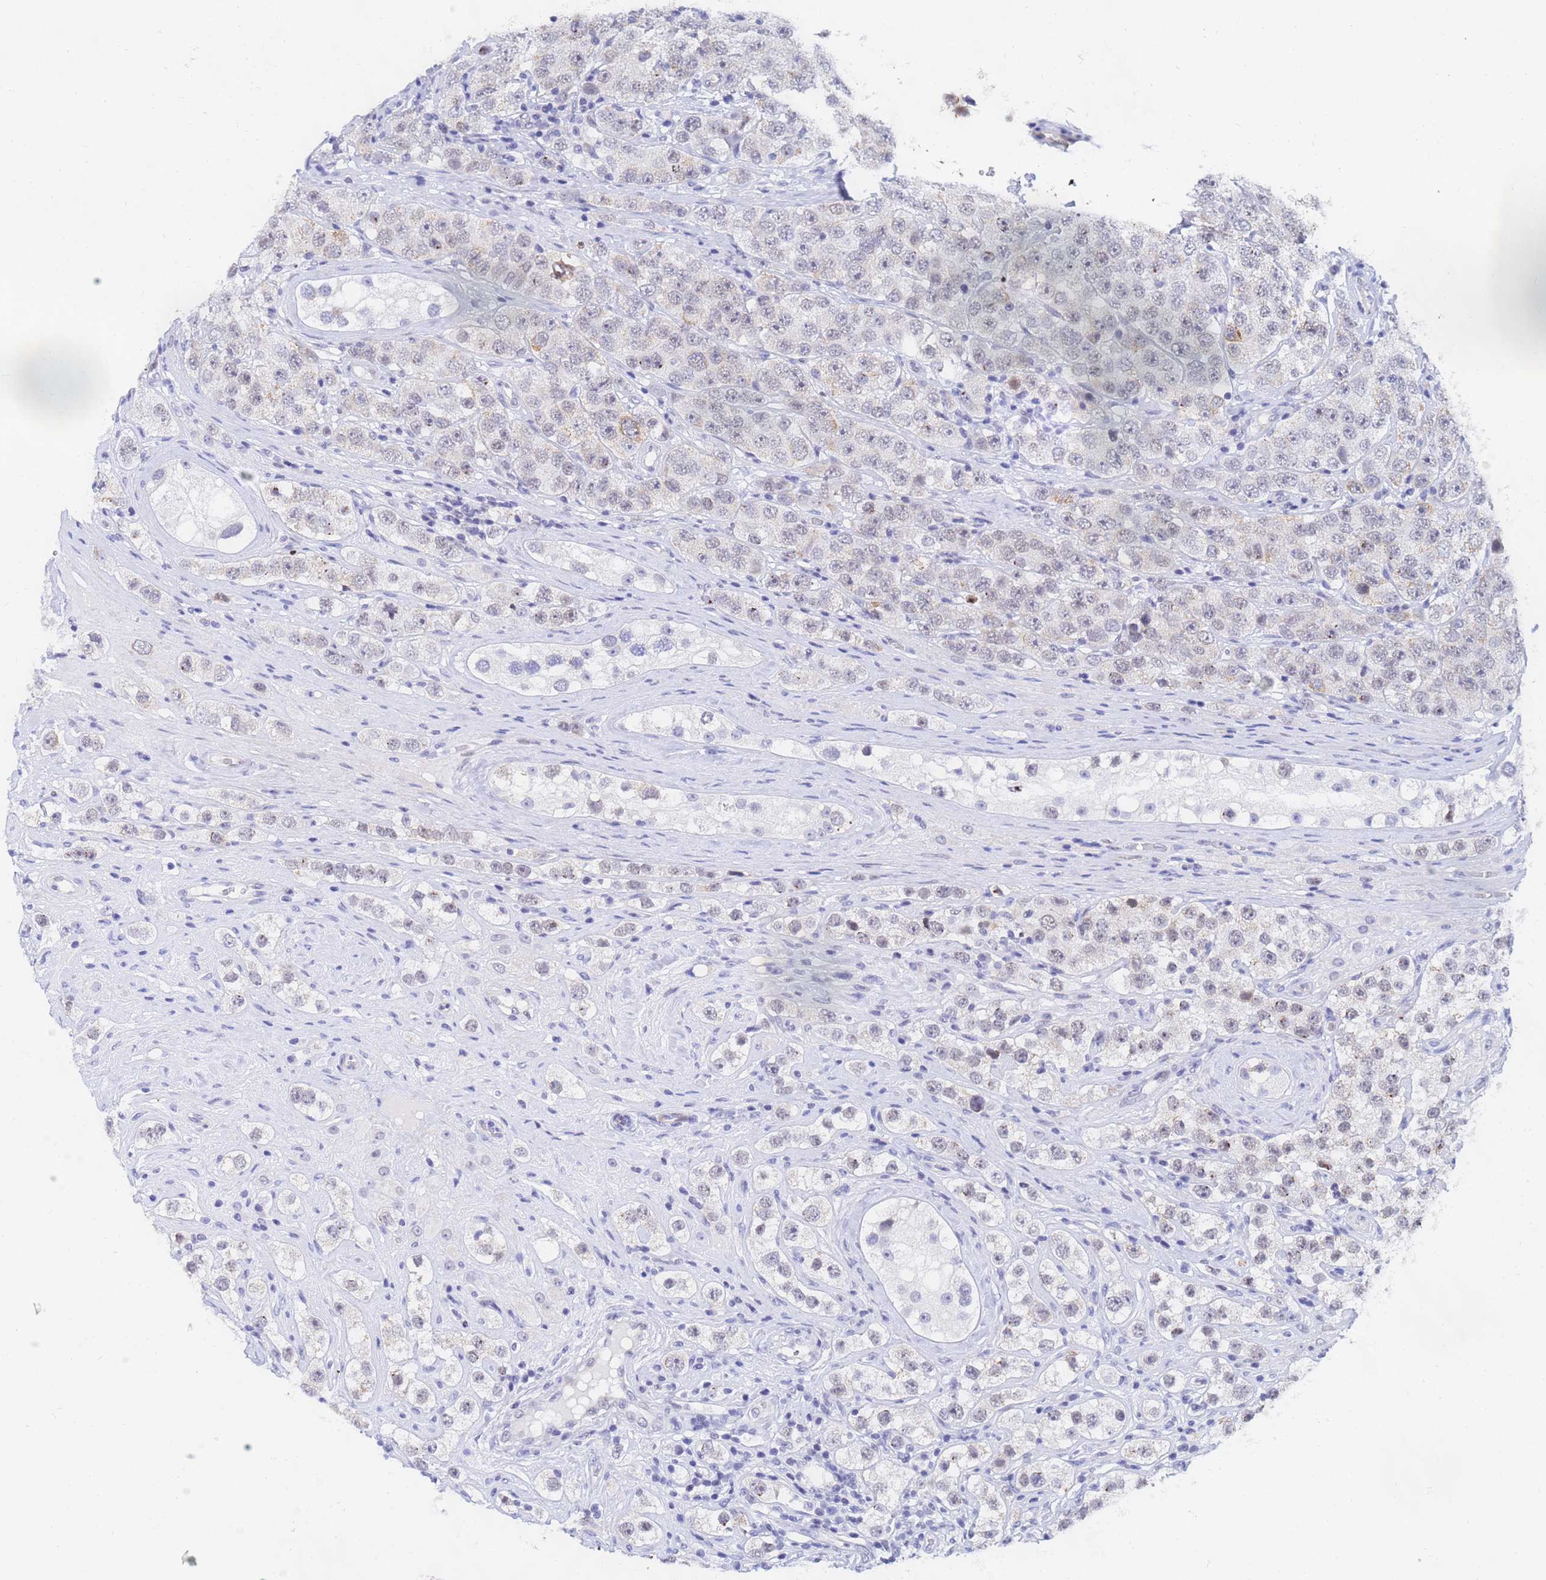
{"staining": {"intensity": "weak", "quantity": "<25%", "location": "cytoplasmic/membranous"}, "tissue": "testis cancer", "cell_type": "Tumor cells", "image_type": "cancer", "snomed": [{"axis": "morphology", "description": "Seminoma, NOS"}, {"axis": "topography", "description": "Testis"}], "caption": "The immunohistochemistry (IHC) micrograph has no significant staining in tumor cells of testis seminoma tissue.", "gene": "CKMT1A", "patient": {"sex": "male", "age": 28}}